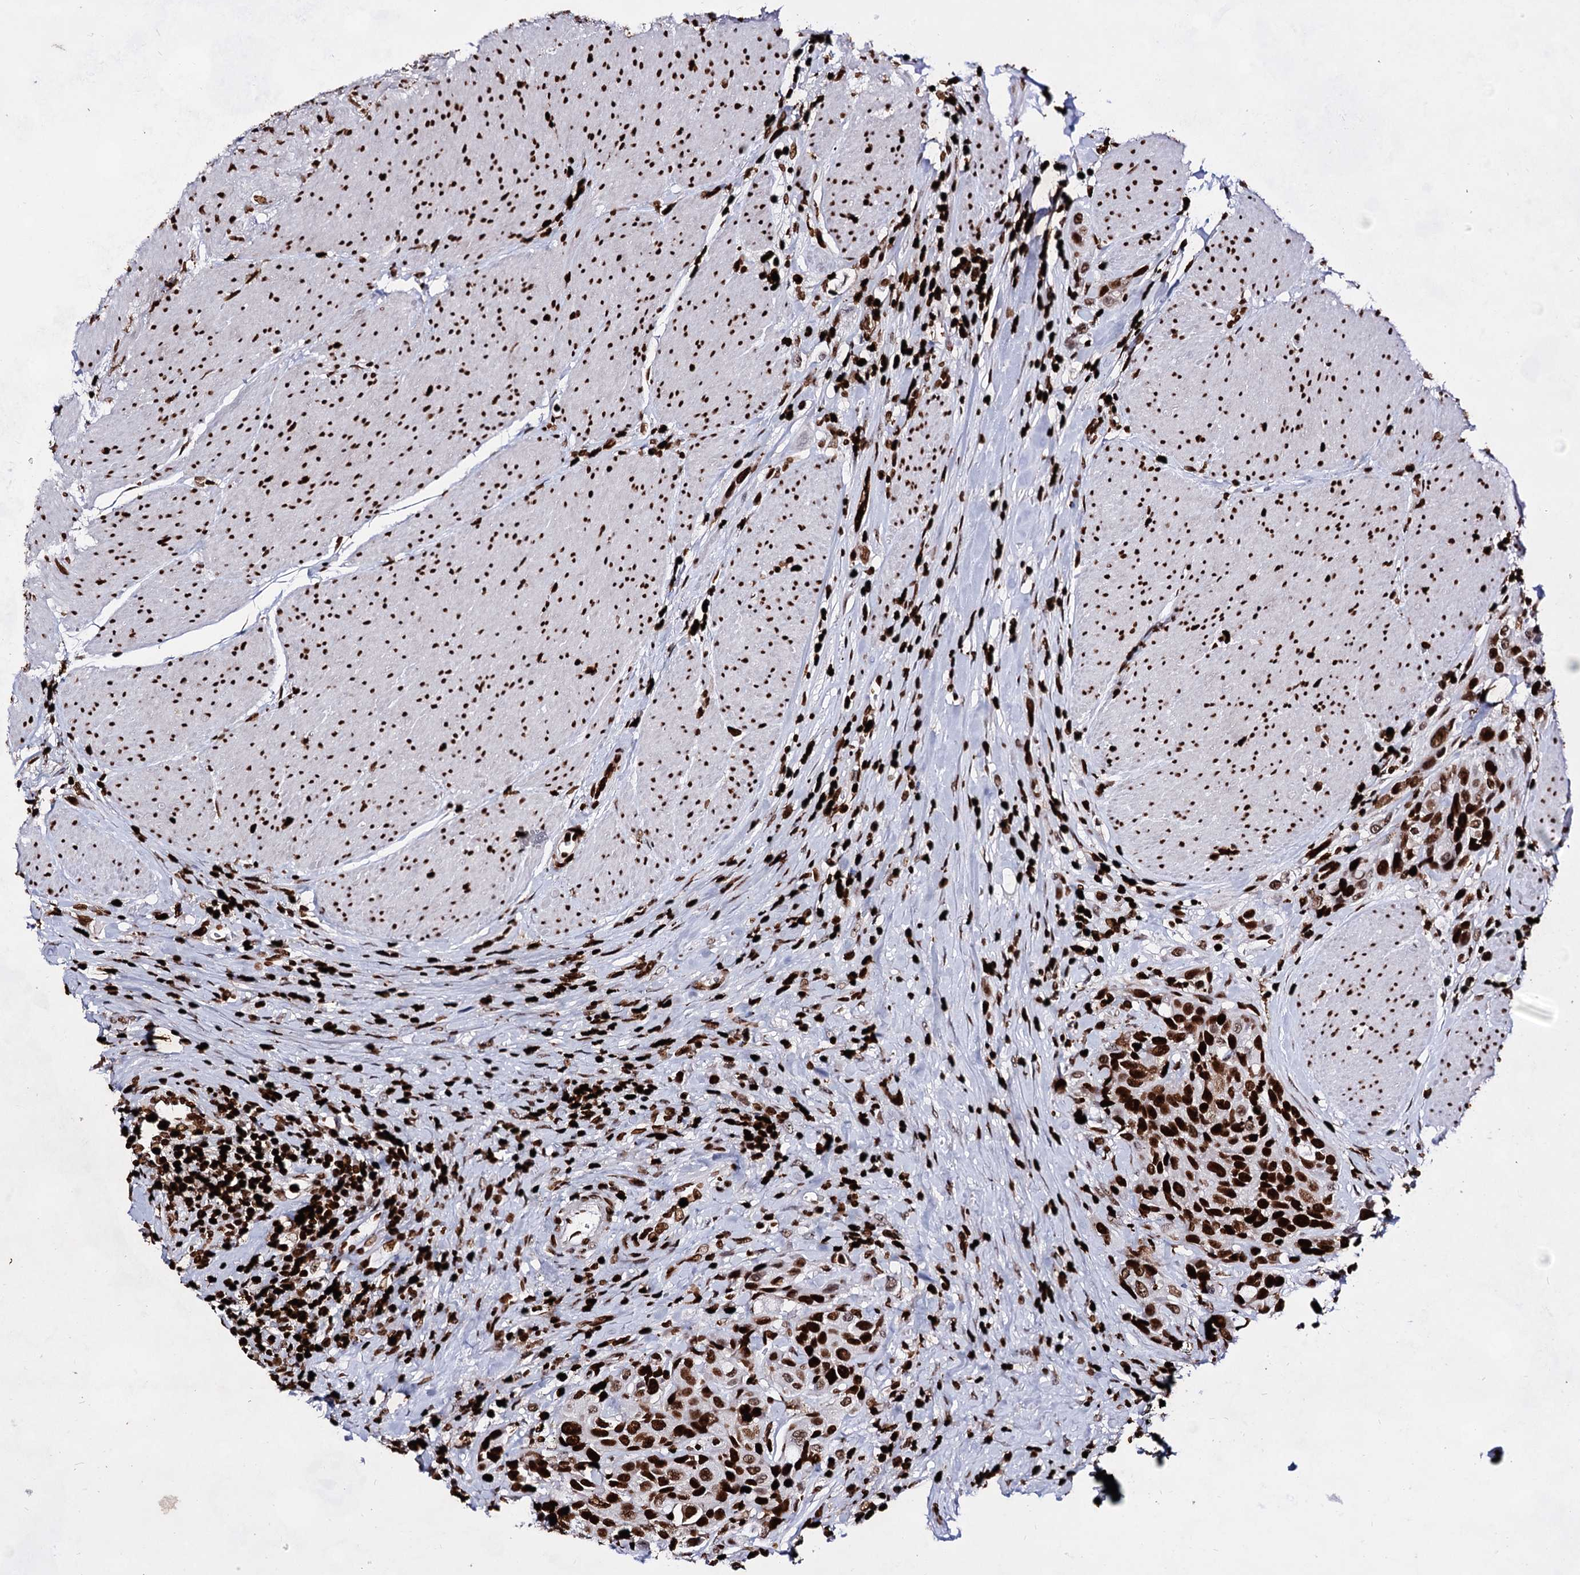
{"staining": {"intensity": "strong", "quantity": ">75%", "location": "nuclear"}, "tissue": "urothelial cancer", "cell_type": "Tumor cells", "image_type": "cancer", "snomed": [{"axis": "morphology", "description": "Urothelial carcinoma, High grade"}, {"axis": "topography", "description": "Urinary bladder"}], "caption": "Approximately >75% of tumor cells in human urothelial cancer demonstrate strong nuclear protein positivity as visualized by brown immunohistochemical staining.", "gene": "HMGB2", "patient": {"sex": "male", "age": 50}}